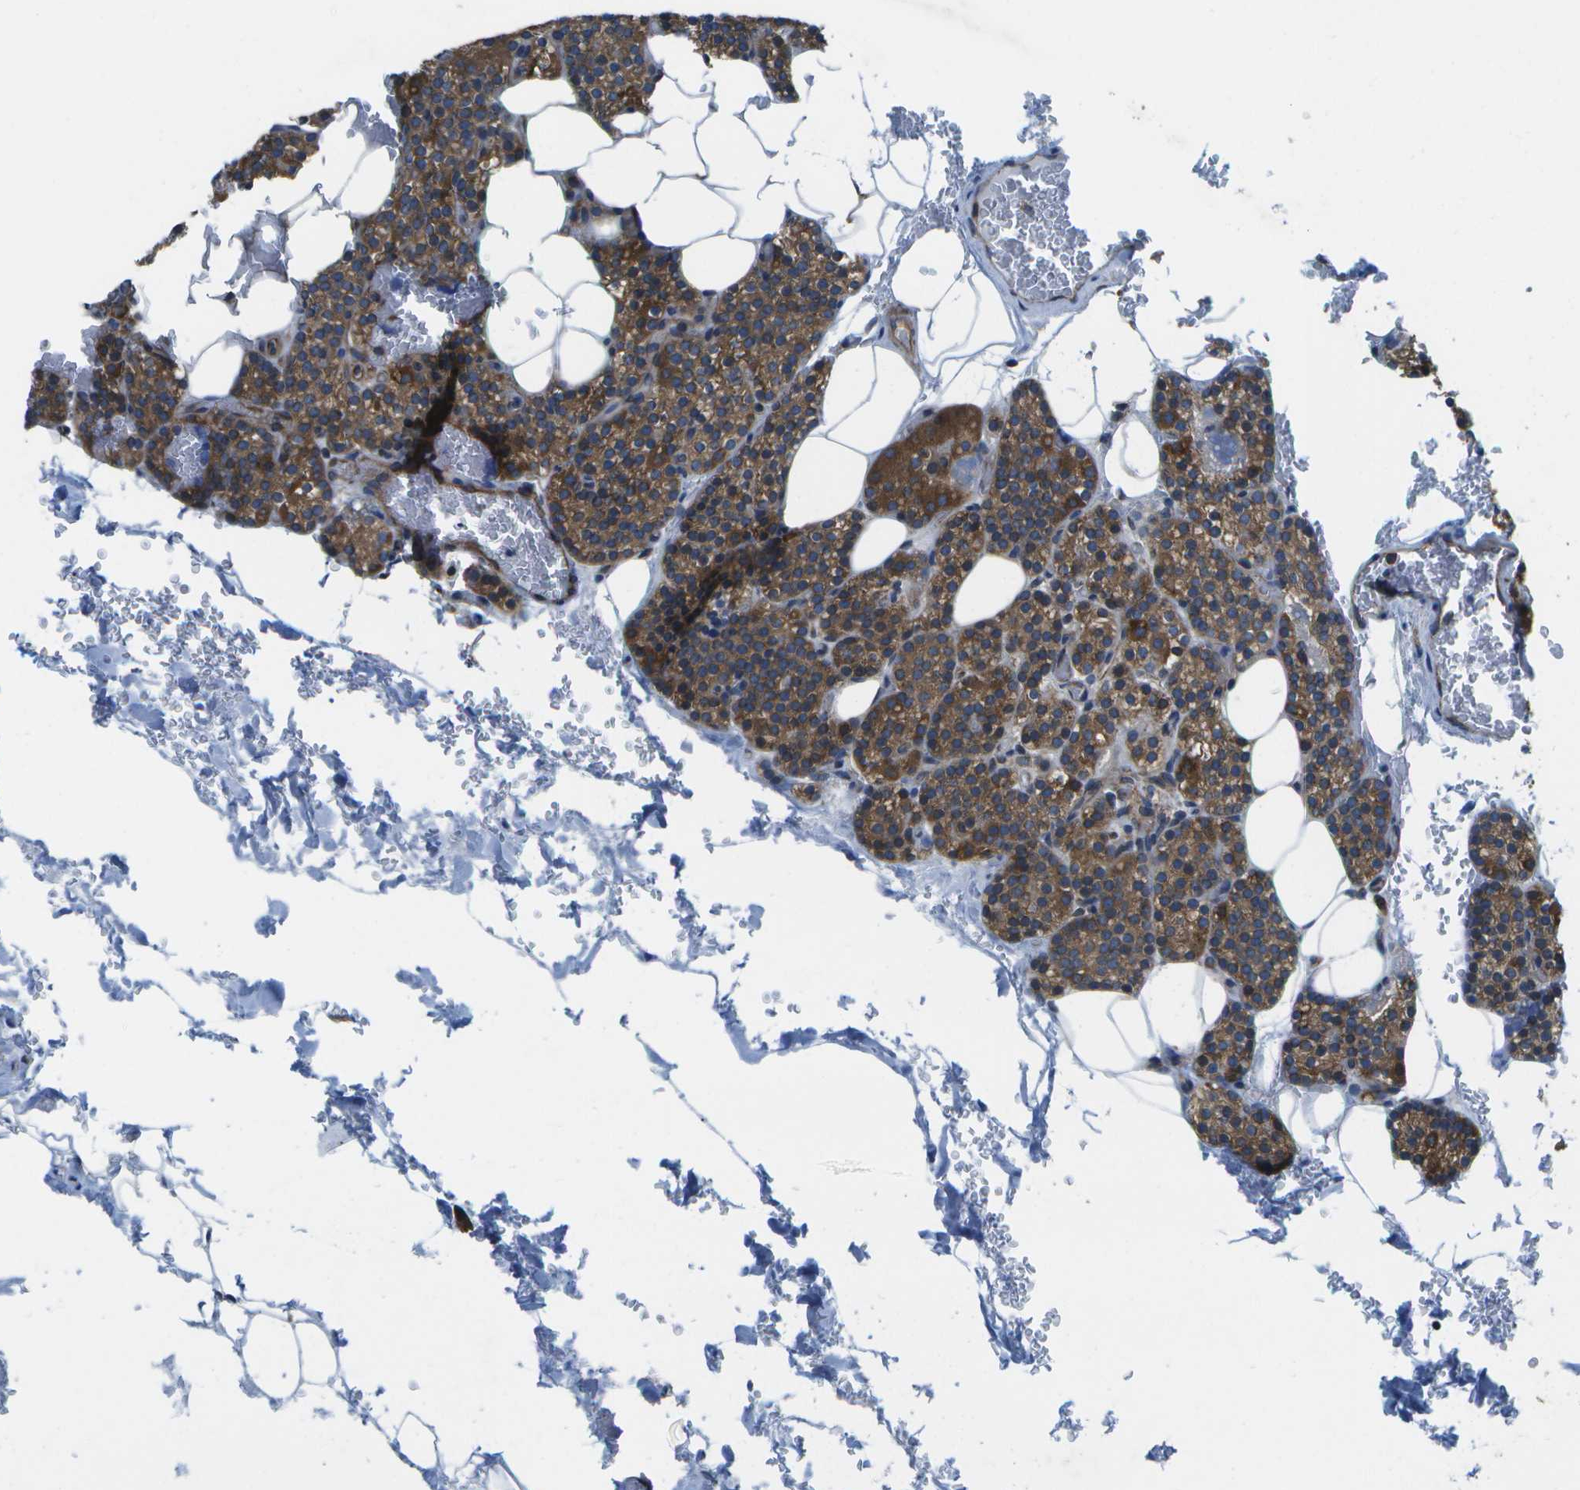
{"staining": {"intensity": "moderate", "quantity": ">75%", "location": "cytoplasmic/membranous"}, "tissue": "parathyroid gland", "cell_type": "Glandular cells", "image_type": "normal", "snomed": [{"axis": "morphology", "description": "Normal tissue, NOS"}, {"axis": "morphology", "description": "Inflammation chronic"}, {"axis": "morphology", "description": "Goiter, colloid"}, {"axis": "topography", "description": "Thyroid gland"}, {"axis": "topography", "description": "Parathyroid gland"}], "caption": "High-magnification brightfield microscopy of normal parathyroid gland stained with DAB (3,3'-diaminobenzidine) (brown) and counterstained with hematoxylin (blue). glandular cells exhibit moderate cytoplasmic/membranous expression is present in about>75% of cells. Using DAB (3,3'-diaminobenzidine) (brown) and hematoxylin (blue) stains, captured at high magnification using brightfield microscopy.", "gene": "MVK", "patient": {"sex": "male", "age": 65}}